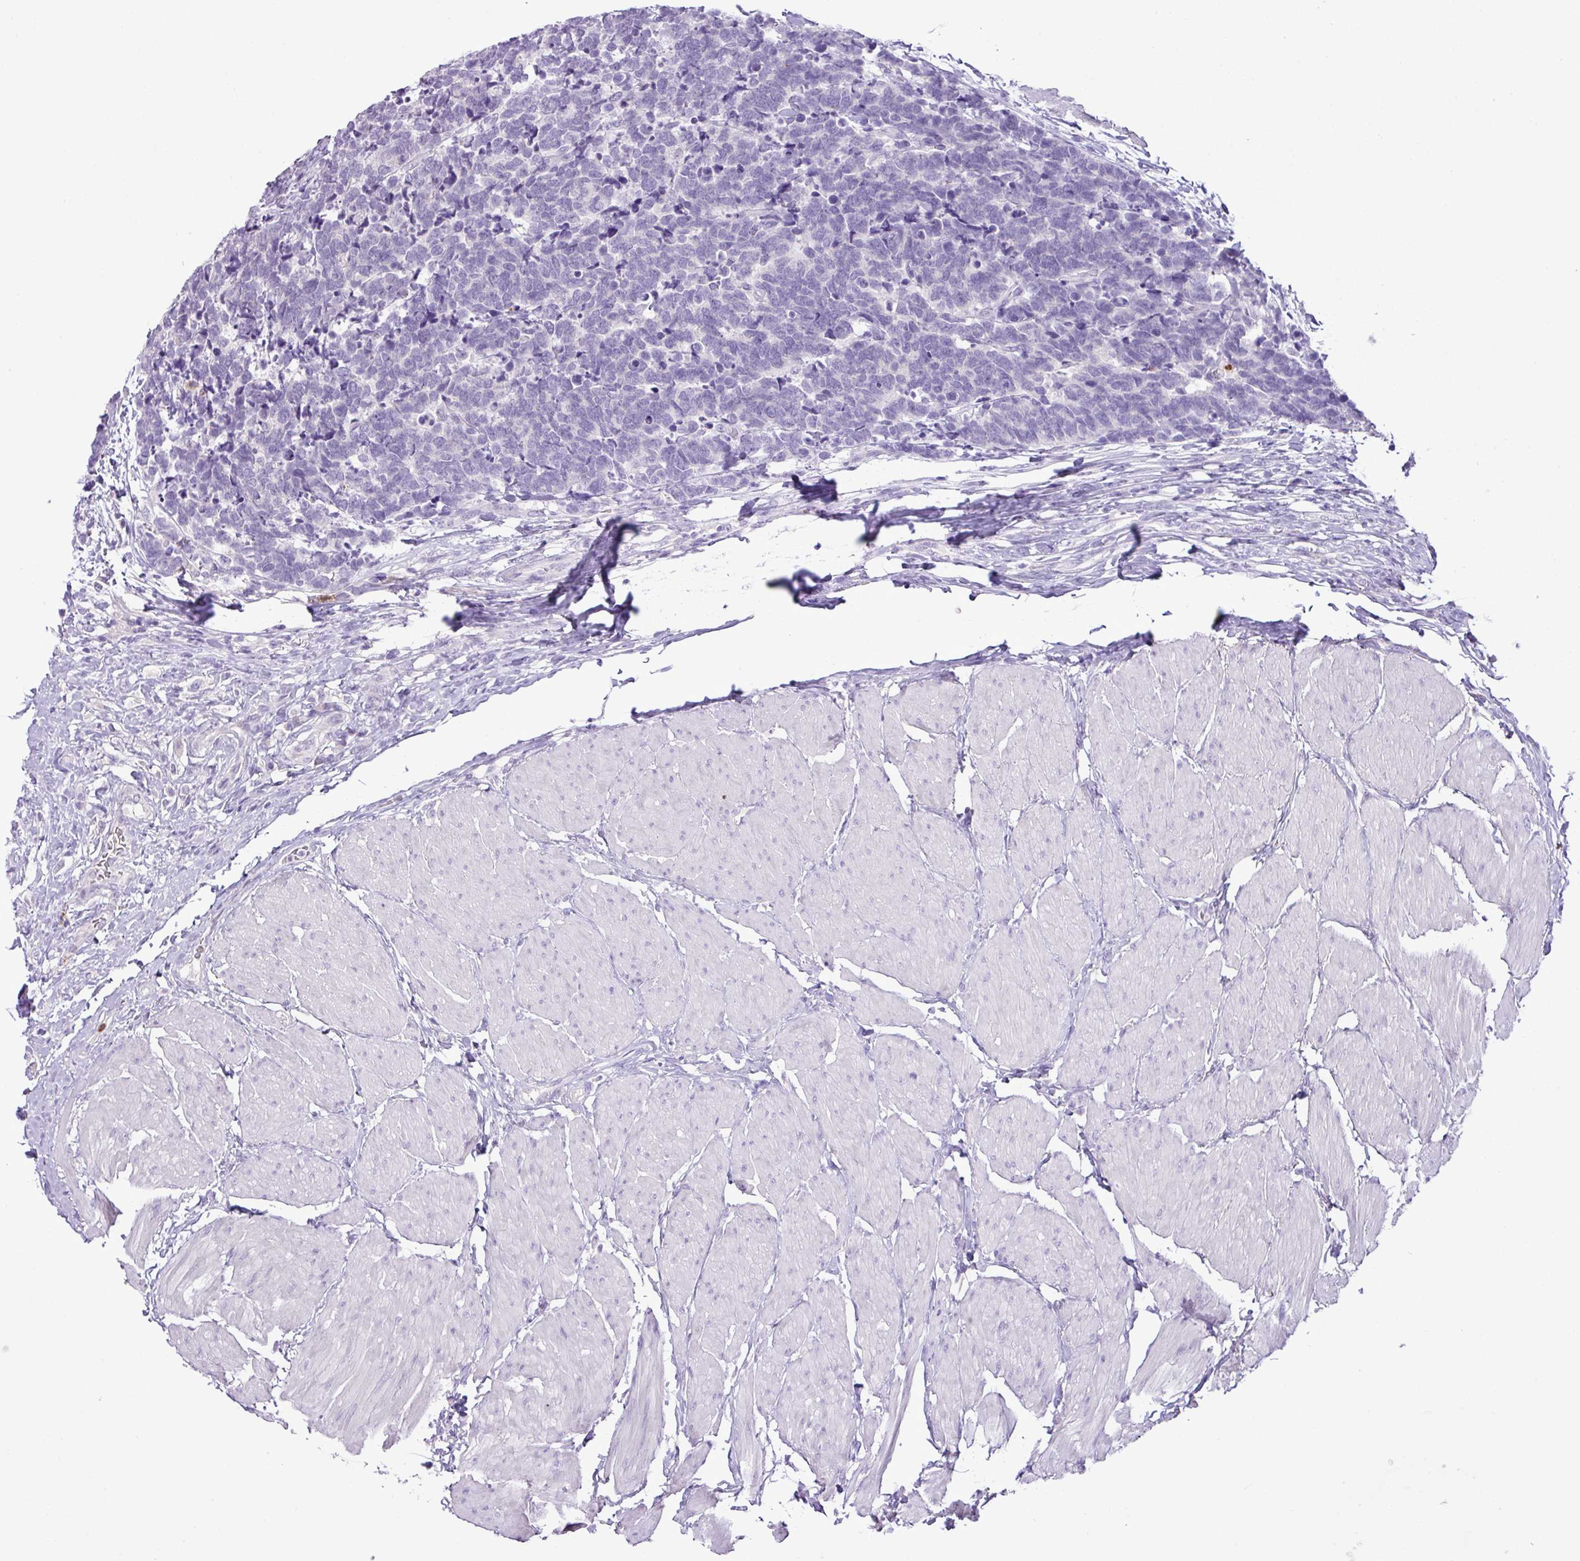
{"staining": {"intensity": "negative", "quantity": "none", "location": "none"}, "tissue": "carcinoid", "cell_type": "Tumor cells", "image_type": "cancer", "snomed": [{"axis": "morphology", "description": "Carcinoma, NOS"}, {"axis": "morphology", "description": "Carcinoid, malignant, NOS"}, {"axis": "topography", "description": "Urinary bladder"}], "caption": "Micrograph shows no significant protein staining in tumor cells of carcinoid.", "gene": "HTR3E", "patient": {"sex": "male", "age": 57}}